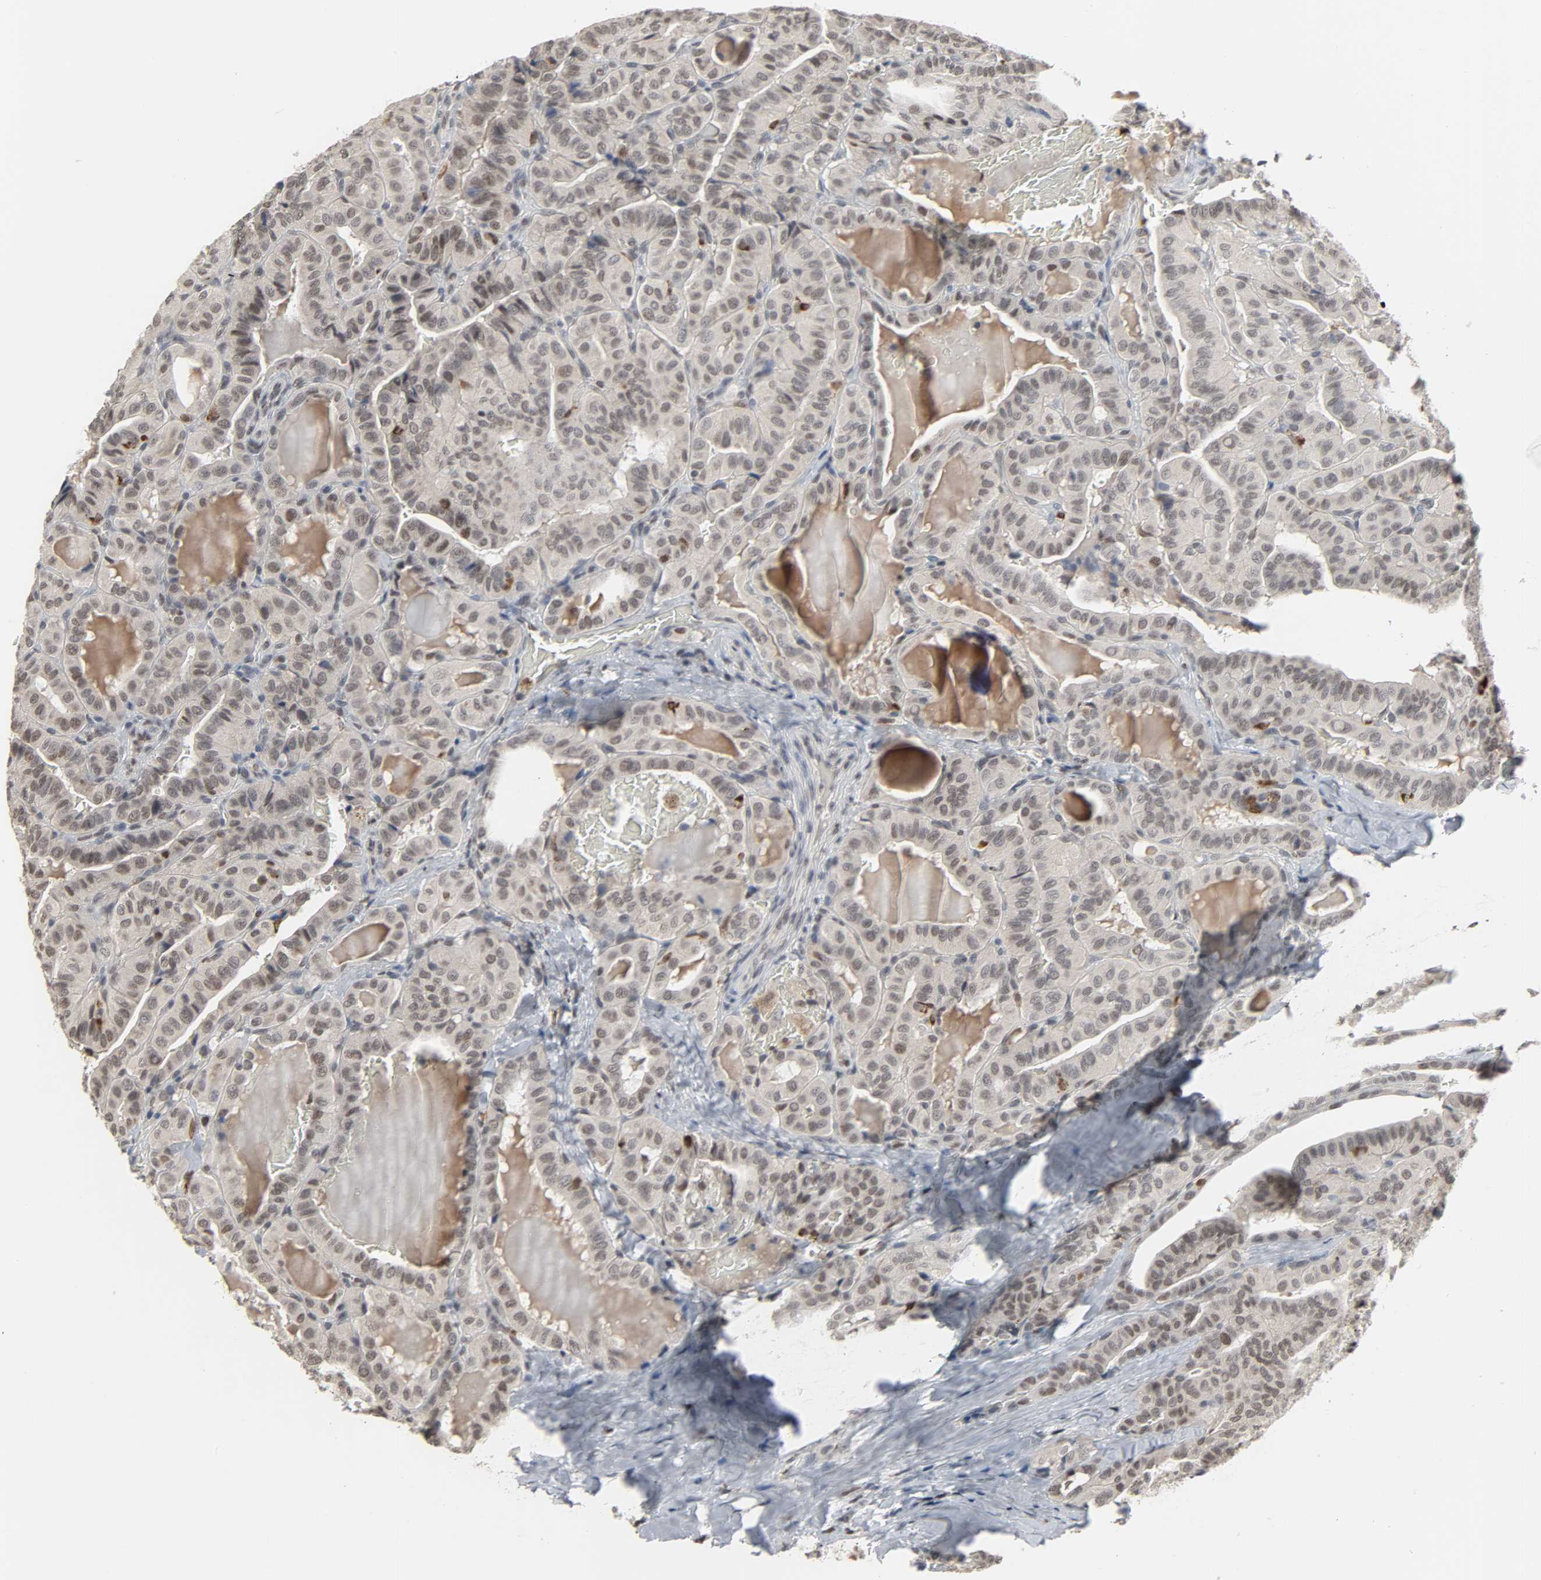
{"staining": {"intensity": "weak", "quantity": "<25%", "location": "nuclear"}, "tissue": "thyroid cancer", "cell_type": "Tumor cells", "image_type": "cancer", "snomed": [{"axis": "morphology", "description": "Papillary adenocarcinoma, NOS"}, {"axis": "topography", "description": "Thyroid gland"}], "caption": "Protein analysis of thyroid papillary adenocarcinoma exhibits no significant positivity in tumor cells.", "gene": "DAZAP1", "patient": {"sex": "male", "age": 77}}